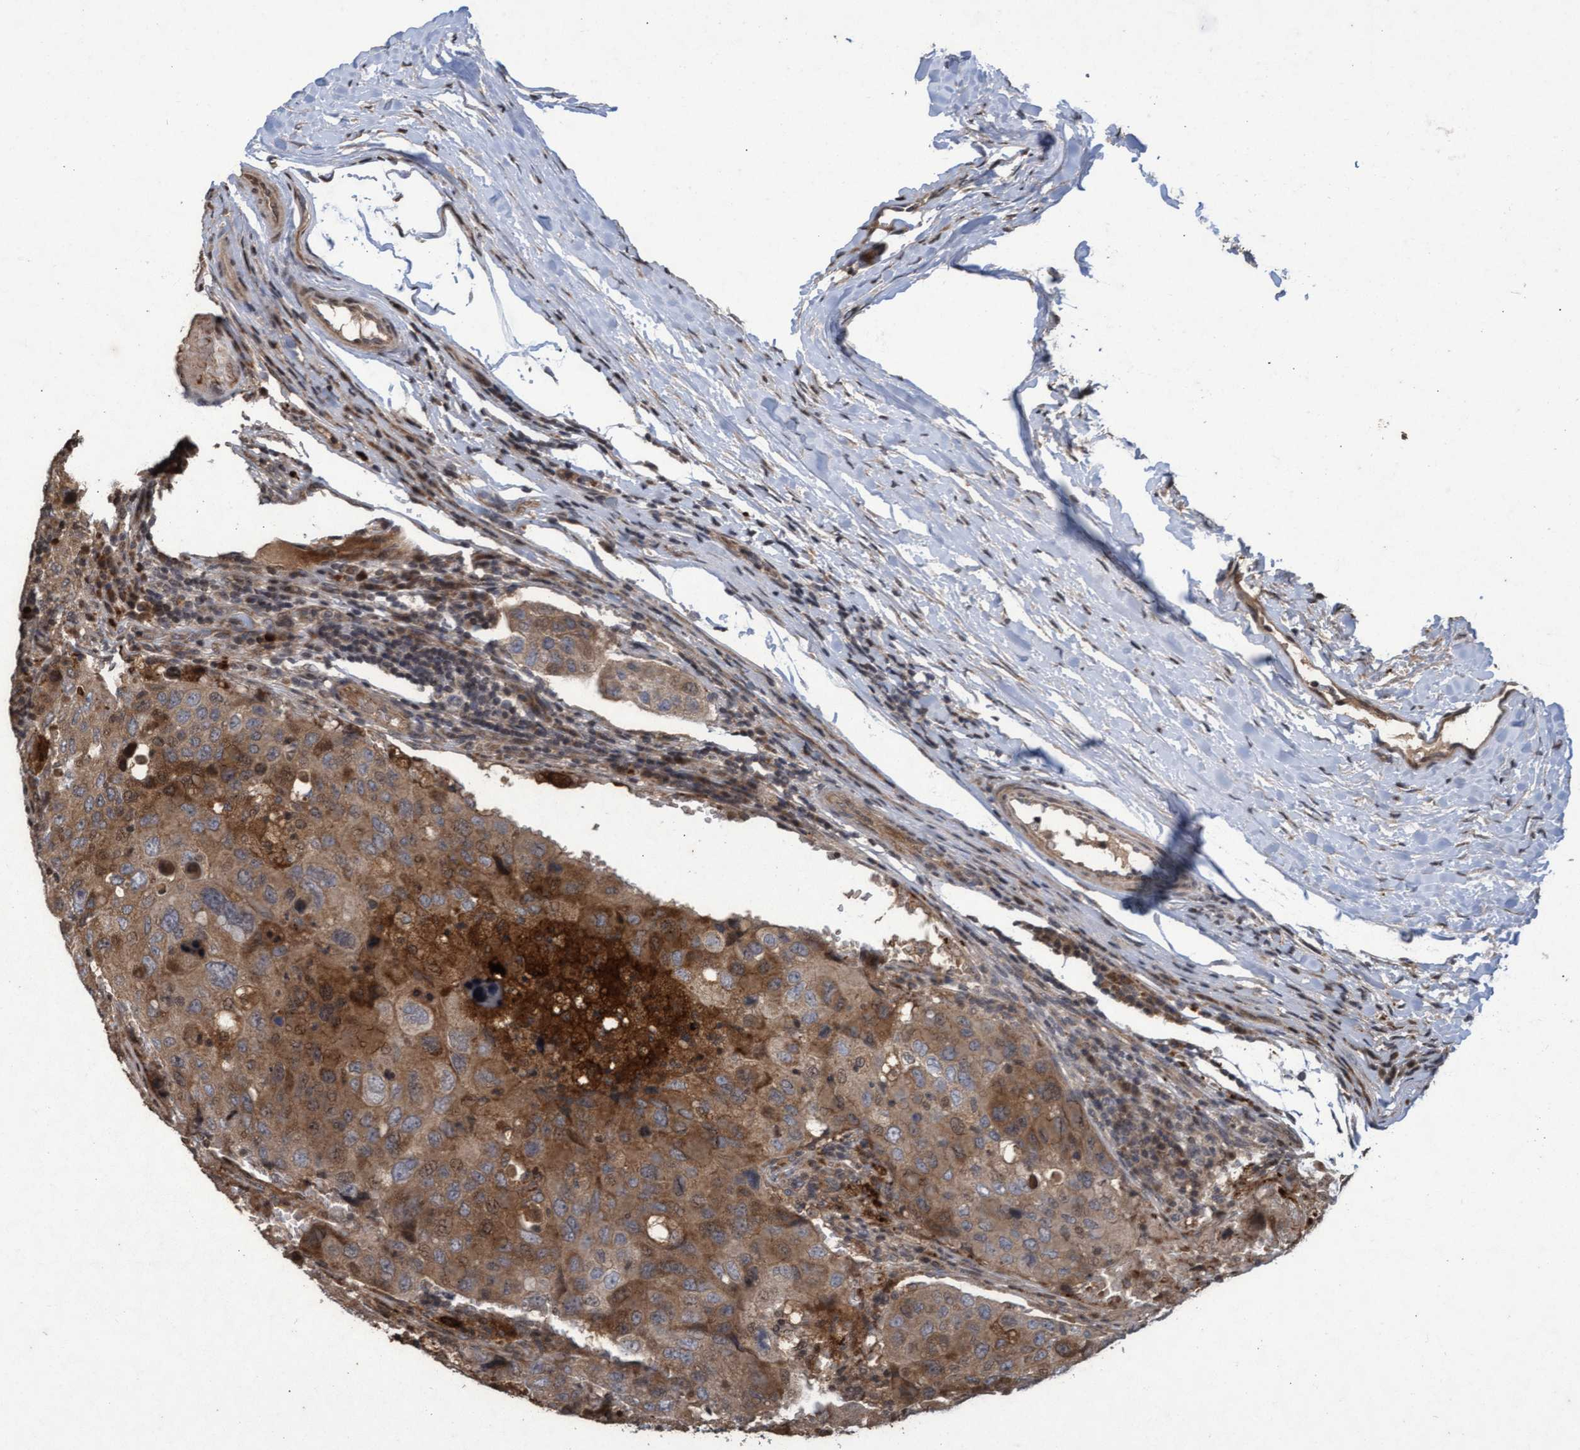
{"staining": {"intensity": "moderate", "quantity": ">75%", "location": "cytoplasmic/membranous"}, "tissue": "urothelial cancer", "cell_type": "Tumor cells", "image_type": "cancer", "snomed": [{"axis": "morphology", "description": "Urothelial carcinoma, High grade"}, {"axis": "topography", "description": "Lymph node"}, {"axis": "topography", "description": "Urinary bladder"}], "caption": "Protein positivity by immunohistochemistry demonstrates moderate cytoplasmic/membranous staining in approximately >75% of tumor cells in high-grade urothelial carcinoma. (DAB IHC, brown staining for protein, blue staining for nuclei).", "gene": "KCNC2", "patient": {"sex": "male", "age": 51}}